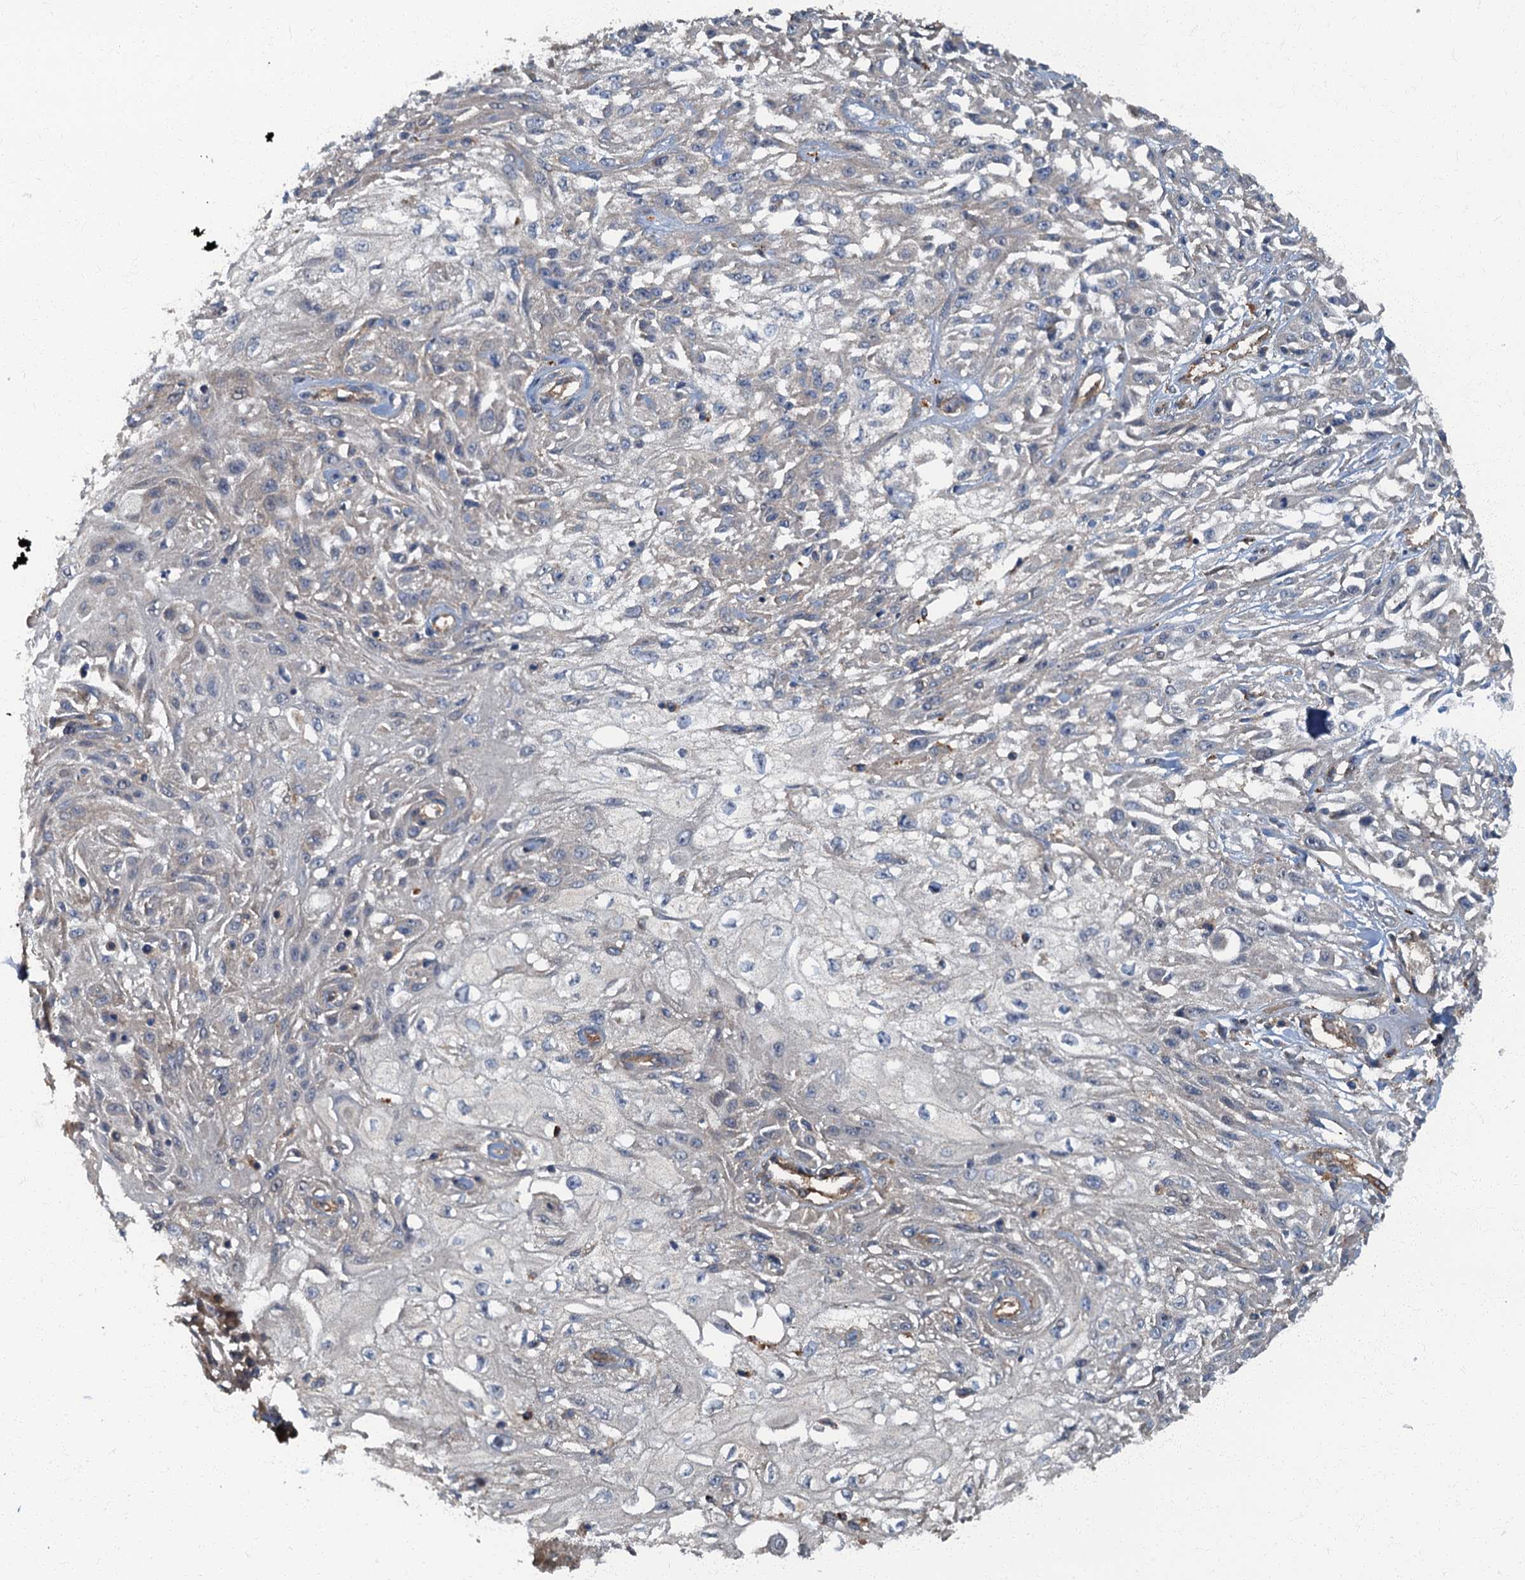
{"staining": {"intensity": "negative", "quantity": "none", "location": "none"}, "tissue": "skin cancer", "cell_type": "Tumor cells", "image_type": "cancer", "snomed": [{"axis": "morphology", "description": "Squamous cell carcinoma, NOS"}, {"axis": "morphology", "description": "Squamous cell carcinoma, metastatic, NOS"}, {"axis": "topography", "description": "Skin"}, {"axis": "topography", "description": "Lymph node"}], "caption": "The photomicrograph shows no staining of tumor cells in squamous cell carcinoma (skin). Brightfield microscopy of immunohistochemistry (IHC) stained with DAB (3,3'-diaminobenzidine) (brown) and hematoxylin (blue), captured at high magnification.", "gene": "ARL11", "patient": {"sex": "male", "age": 75}}